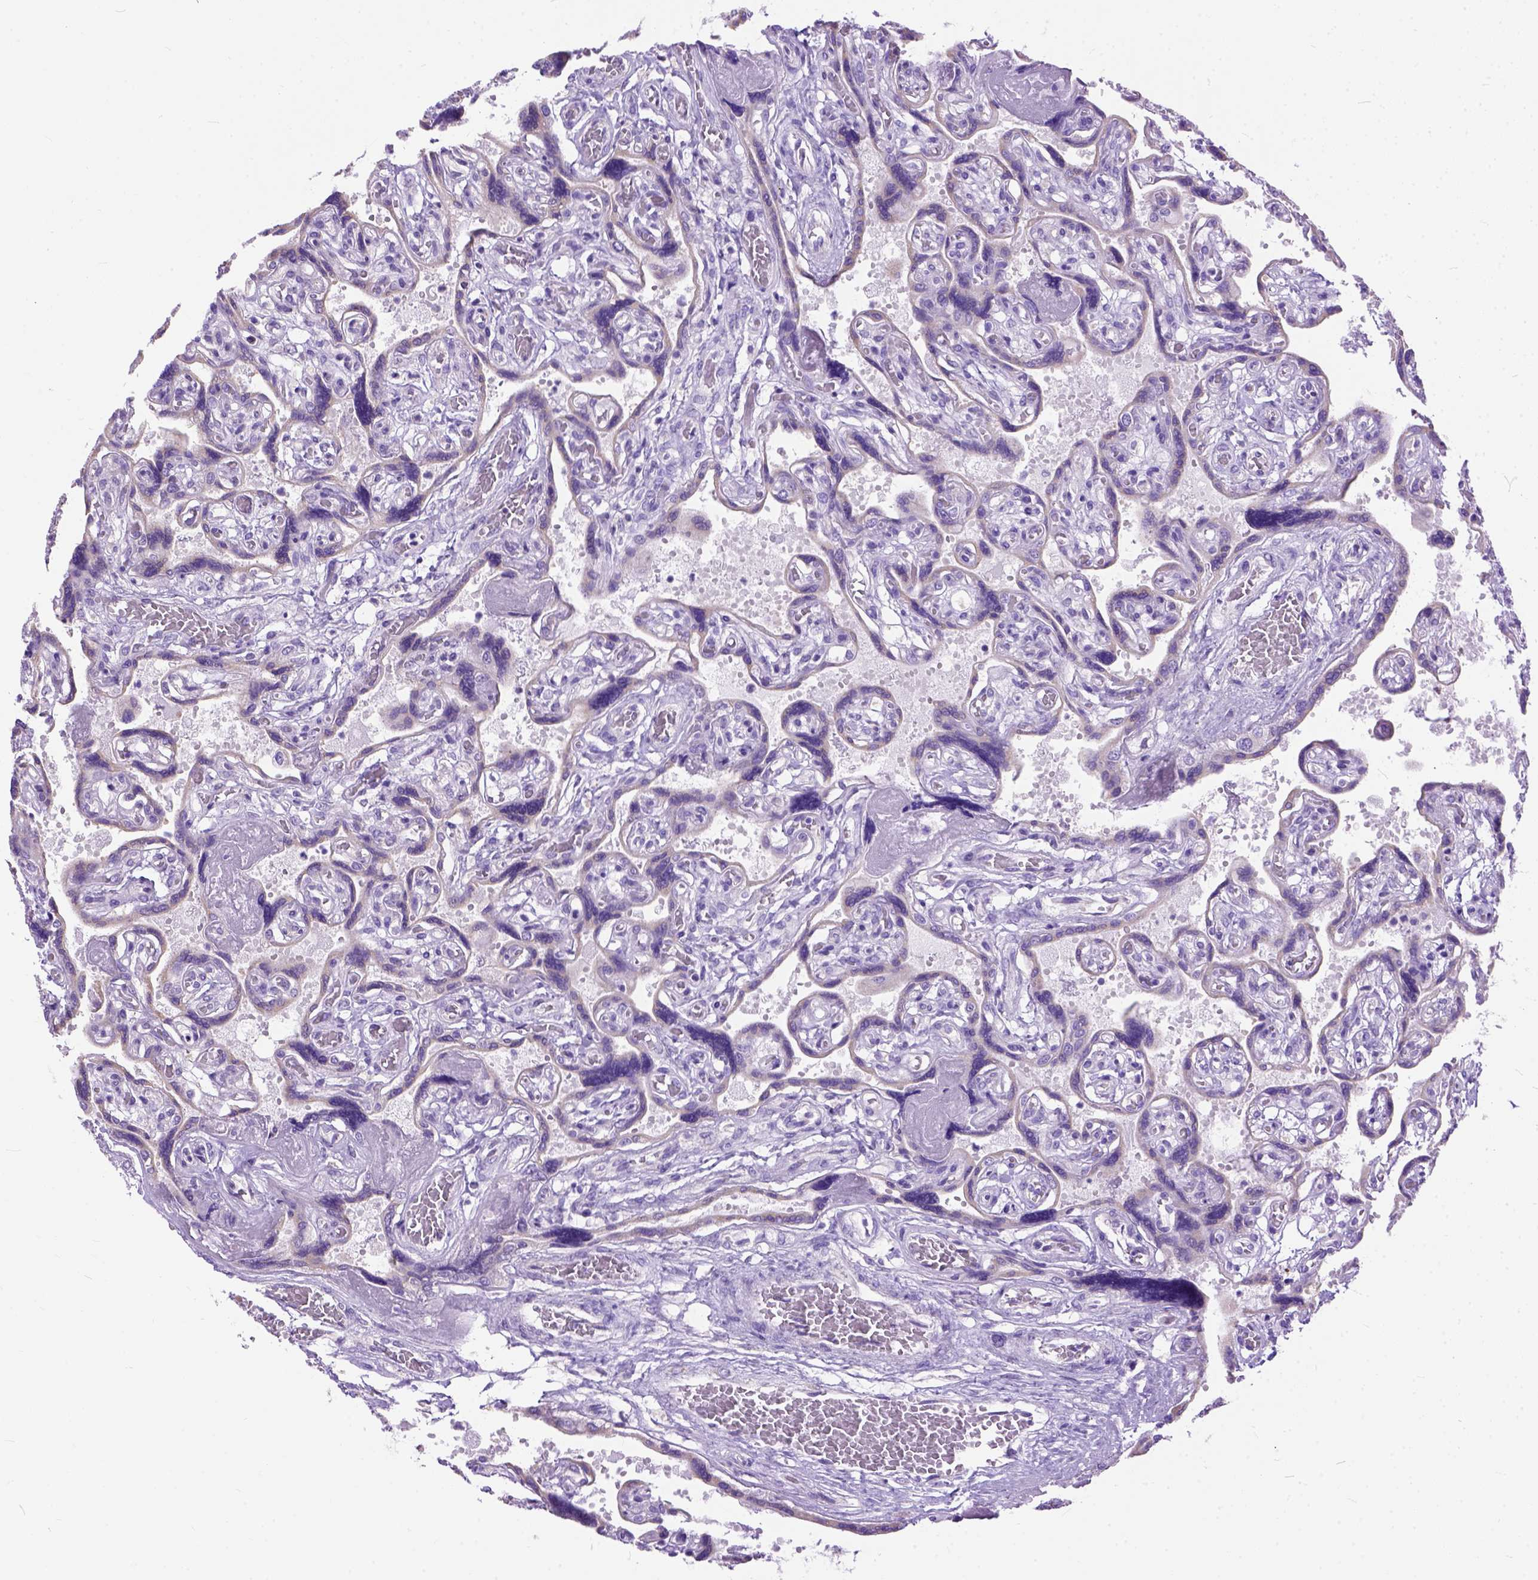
{"staining": {"intensity": "negative", "quantity": "none", "location": "none"}, "tissue": "placenta", "cell_type": "Decidual cells", "image_type": "normal", "snomed": [{"axis": "morphology", "description": "Normal tissue, NOS"}, {"axis": "topography", "description": "Placenta"}], "caption": "DAB immunohistochemical staining of normal placenta displays no significant staining in decidual cells. (DAB (3,3'-diaminobenzidine) IHC visualized using brightfield microscopy, high magnification).", "gene": "ODAD3", "patient": {"sex": "female", "age": 32}}